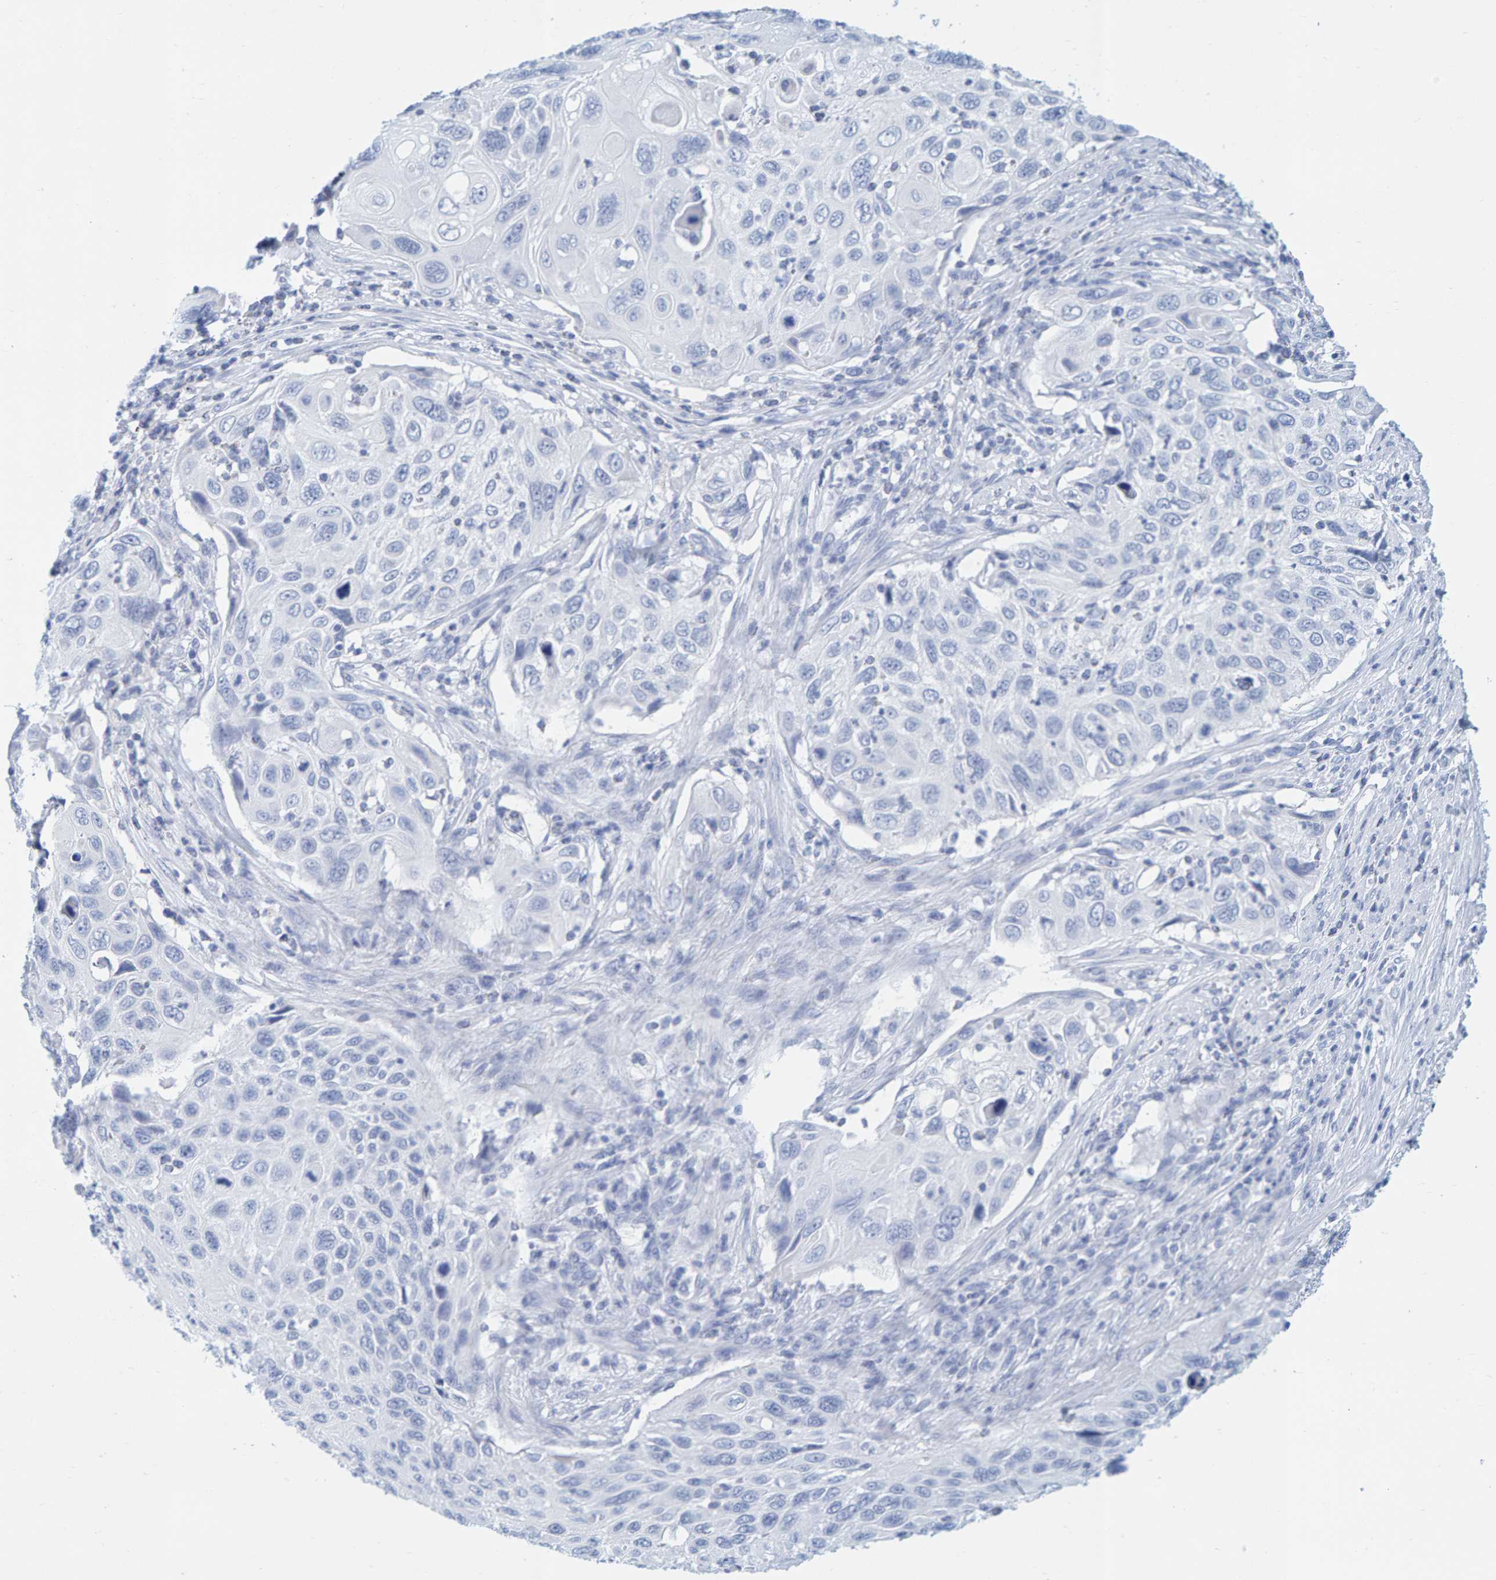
{"staining": {"intensity": "negative", "quantity": "none", "location": "none"}, "tissue": "cervical cancer", "cell_type": "Tumor cells", "image_type": "cancer", "snomed": [{"axis": "morphology", "description": "Squamous cell carcinoma, NOS"}, {"axis": "topography", "description": "Cervix"}], "caption": "Immunohistochemical staining of squamous cell carcinoma (cervical) displays no significant staining in tumor cells. The staining is performed using DAB (3,3'-diaminobenzidine) brown chromogen with nuclei counter-stained in using hematoxylin.", "gene": "SFTPC", "patient": {"sex": "female", "age": 70}}